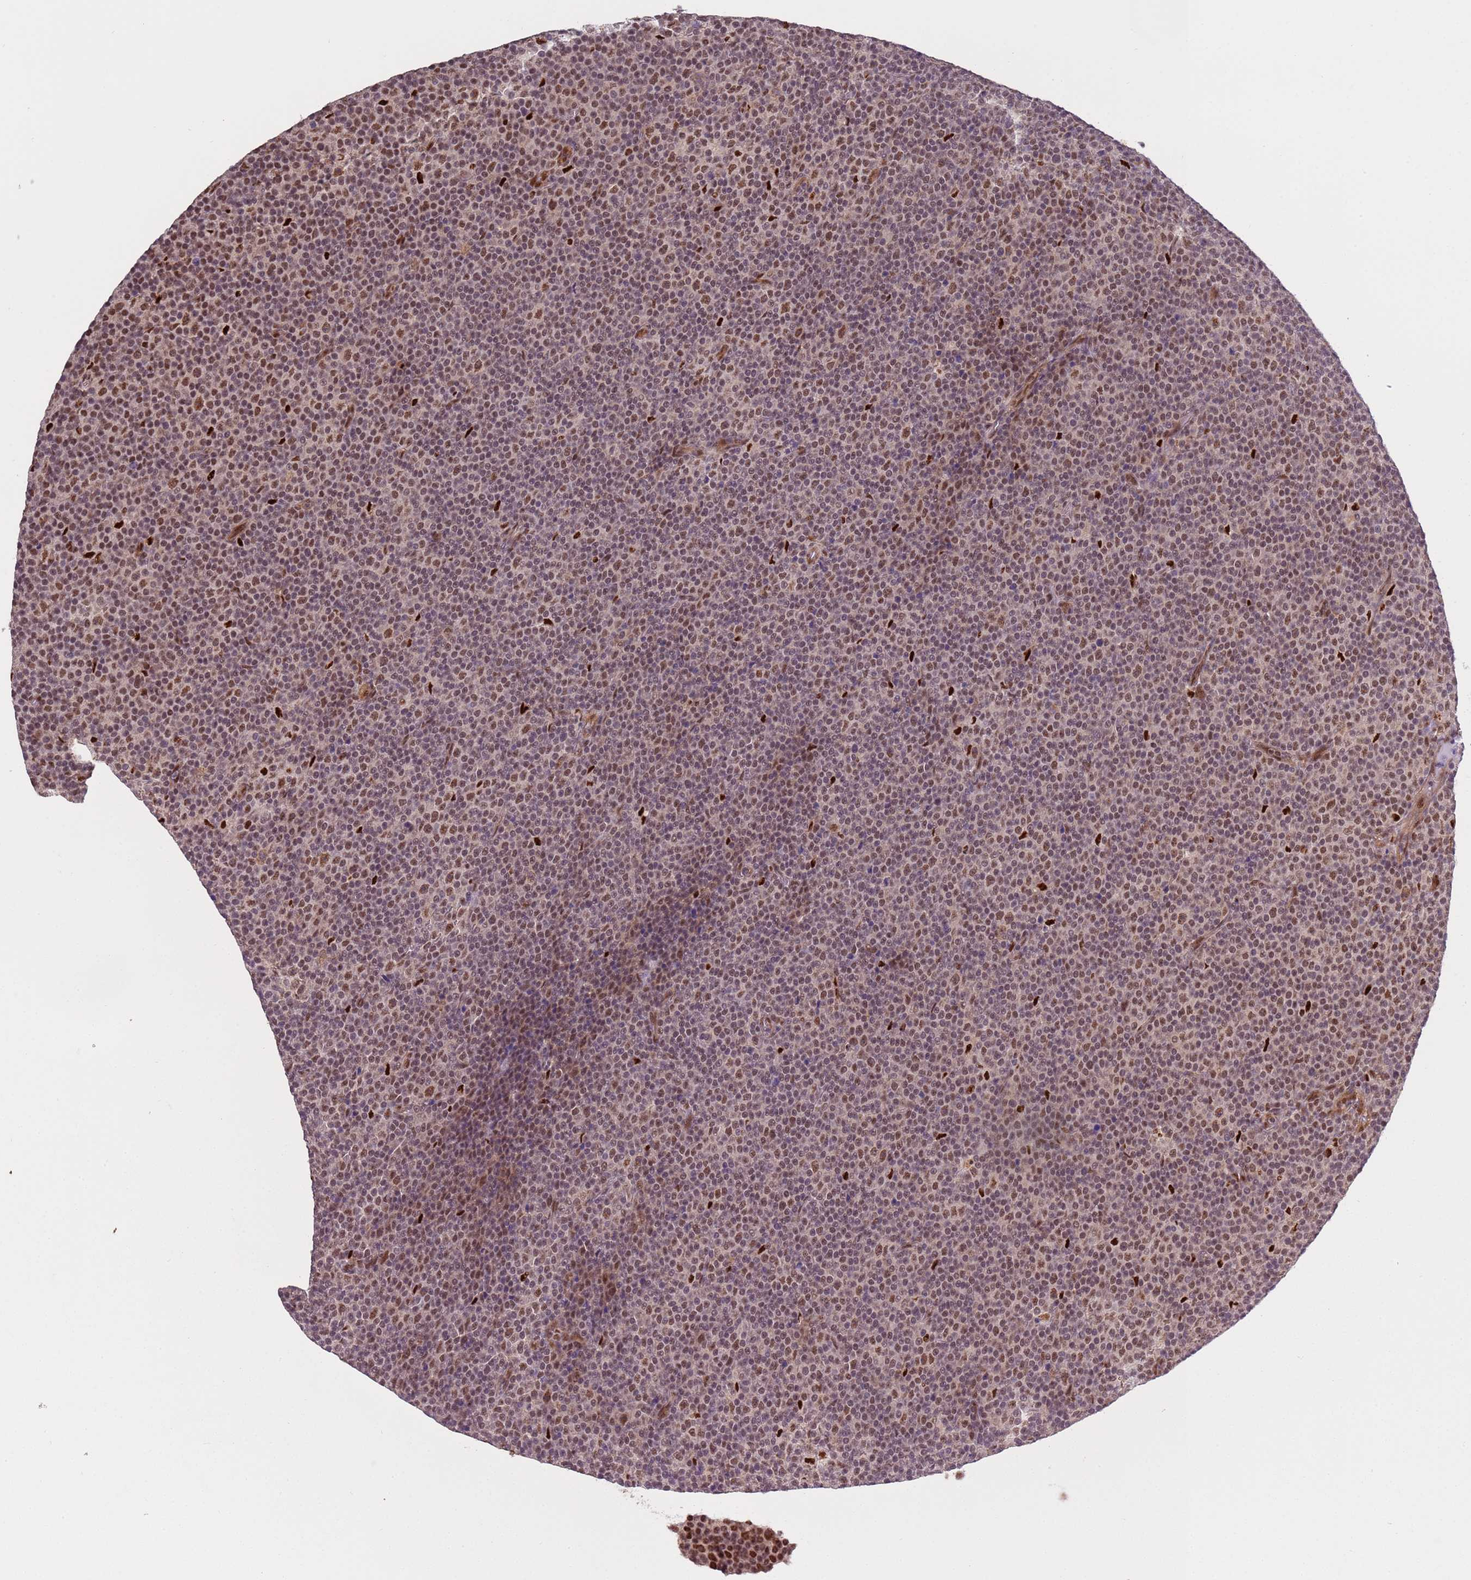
{"staining": {"intensity": "strong", "quantity": "25%-75%", "location": "nuclear"}, "tissue": "lymphoma", "cell_type": "Tumor cells", "image_type": "cancer", "snomed": [{"axis": "morphology", "description": "Malignant lymphoma, non-Hodgkin's type, Low grade"}, {"axis": "topography", "description": "Lymph node"}], "caption": "Protein analysis of malignant lymphoma, non-Hodgkin's type (low-grade) tissue displays strong nuclear expression in about 25%-75% of tumor cells.", "gene": "PRPF6", "patient": {"sex": "female", "age": 67}}